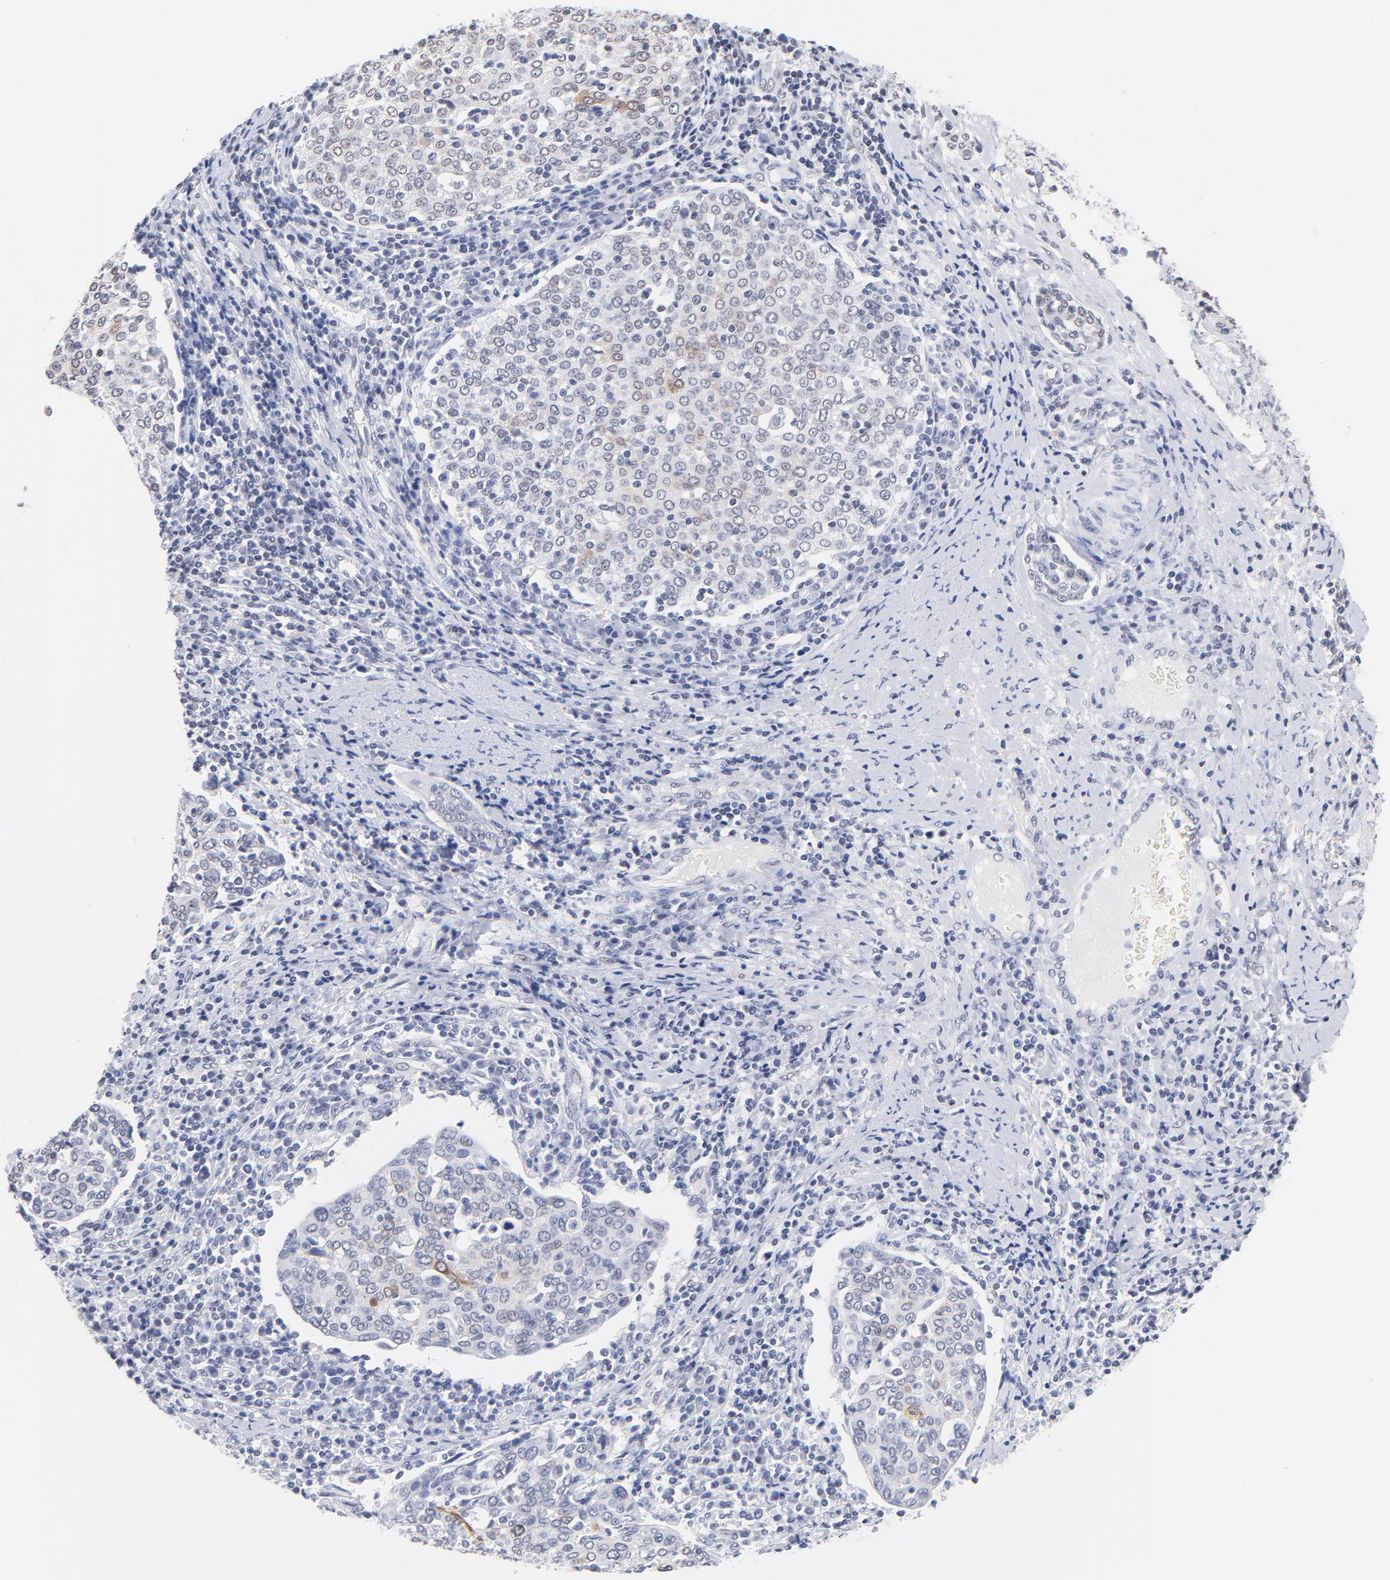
{"staining": {"intensity": "moderate", "quantity": "<25%", "location": "cytoplasmic/membranous"}, "tissue": "cervical cancer", "cell_type": "Tumor cells", "image_type": "cancer", "snomed": [{"axis": "morphology", "description": "Squamous cell carcinoma, NOS"}, {"axis": "topography", "description": "Cervix"}], "caption": "This image shows squamous cell carcinoma (cervical) stained with immunohistochemistry to label a protein in brown. The cytoplasmic/membranous of tumor cells show moderate positivity for the protein. Nuclei are counter-stained blue.", "gene": "ZNF74", "patient": {"sex": "female", "age": 40}}